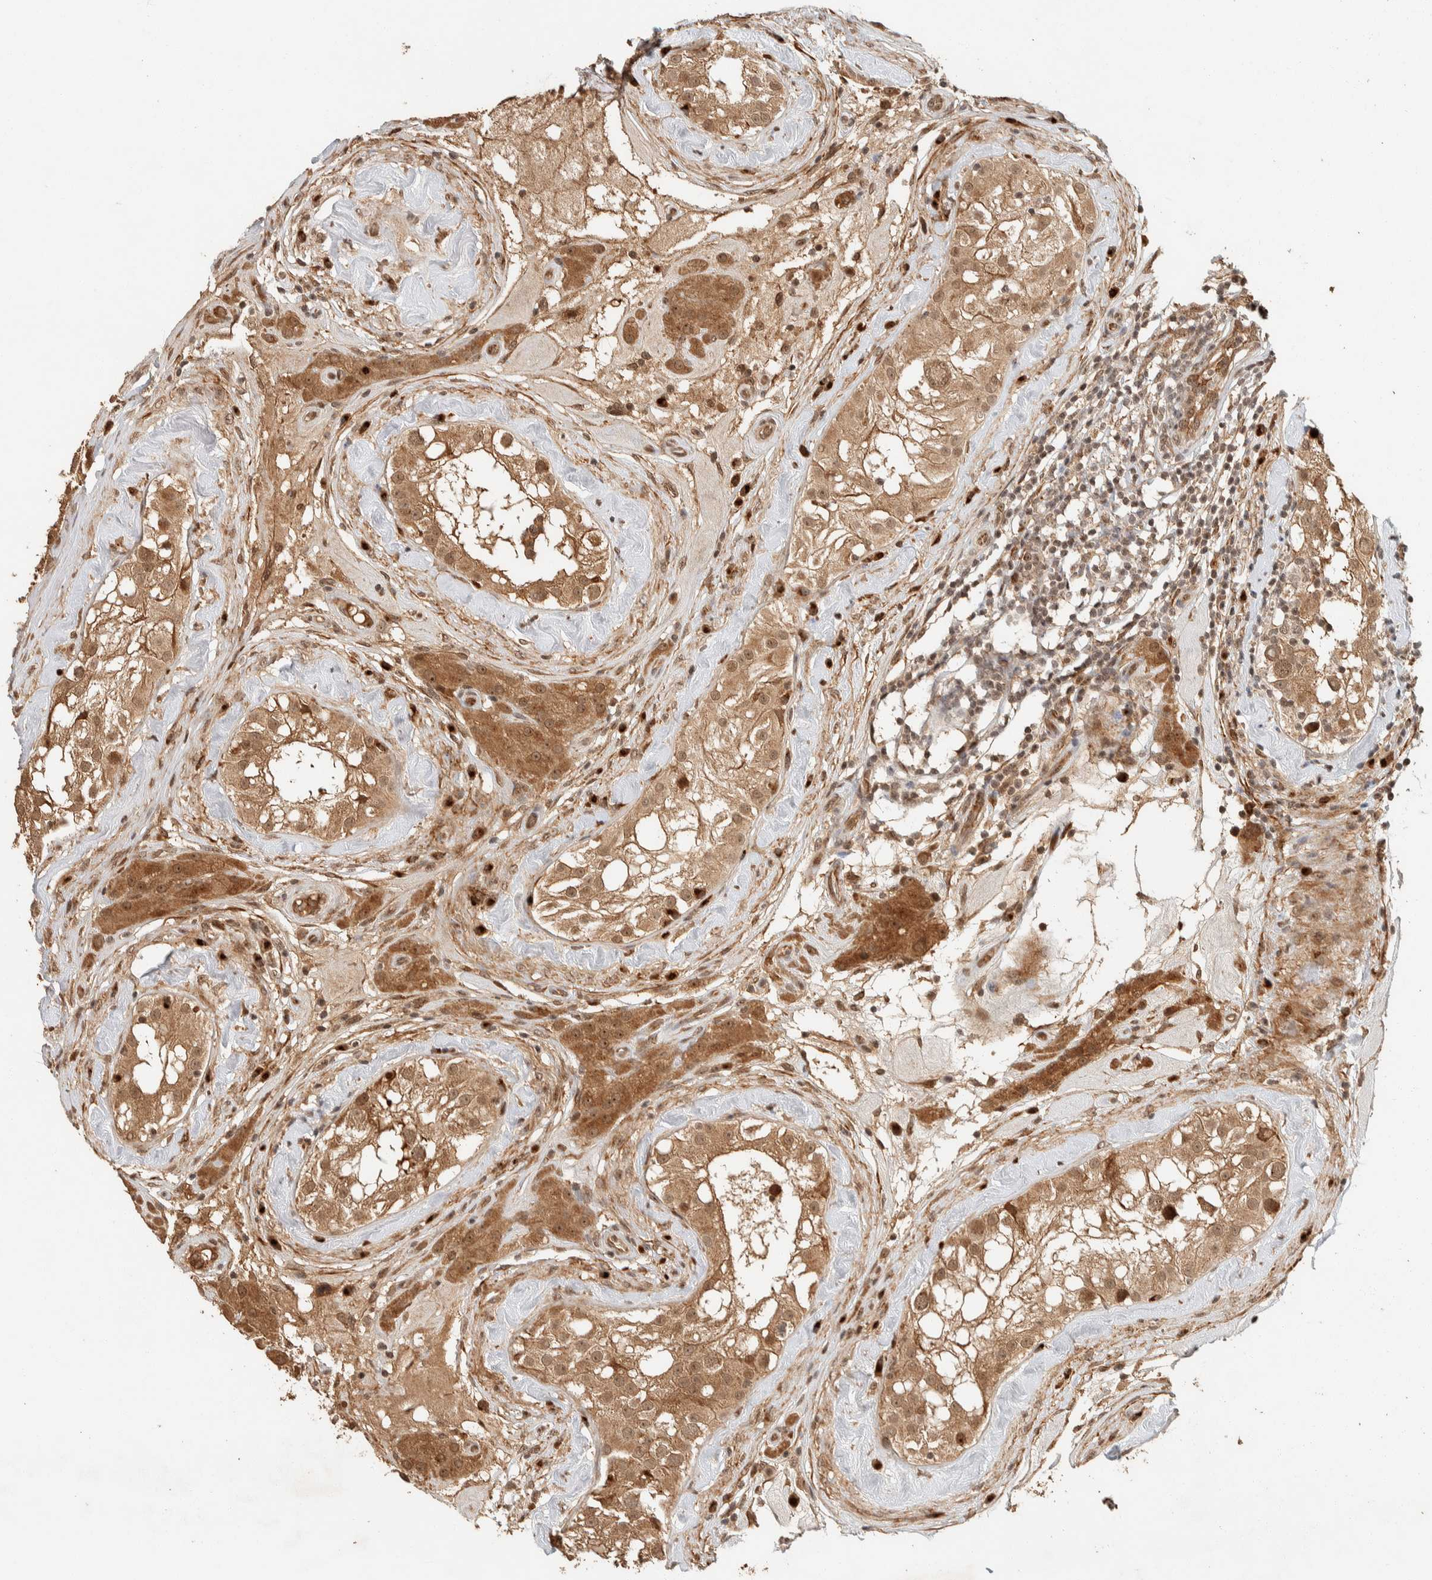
{"staining": {"intensity": "moderate", "quantity": ">75%", "location": "cytoplasmic/membranous,nuclear"}, "tissue": "testis", "cell_type": "Cells in seminiferous ducts", "image_type": "normal", "snomed": [{"axis": "morphology", "description": "Normal tissue, NOS"}, {"axis": "topography", "description": "Testis"}], "caption": "Testis stained for a protein (brown) shows moderate cytoplasmic/membranous,nuclear positive positivity in about >75% of cells in seminiferous ducts.", "gene": "ZBTB2", "patient": {"sex": "male", "age": 46}}